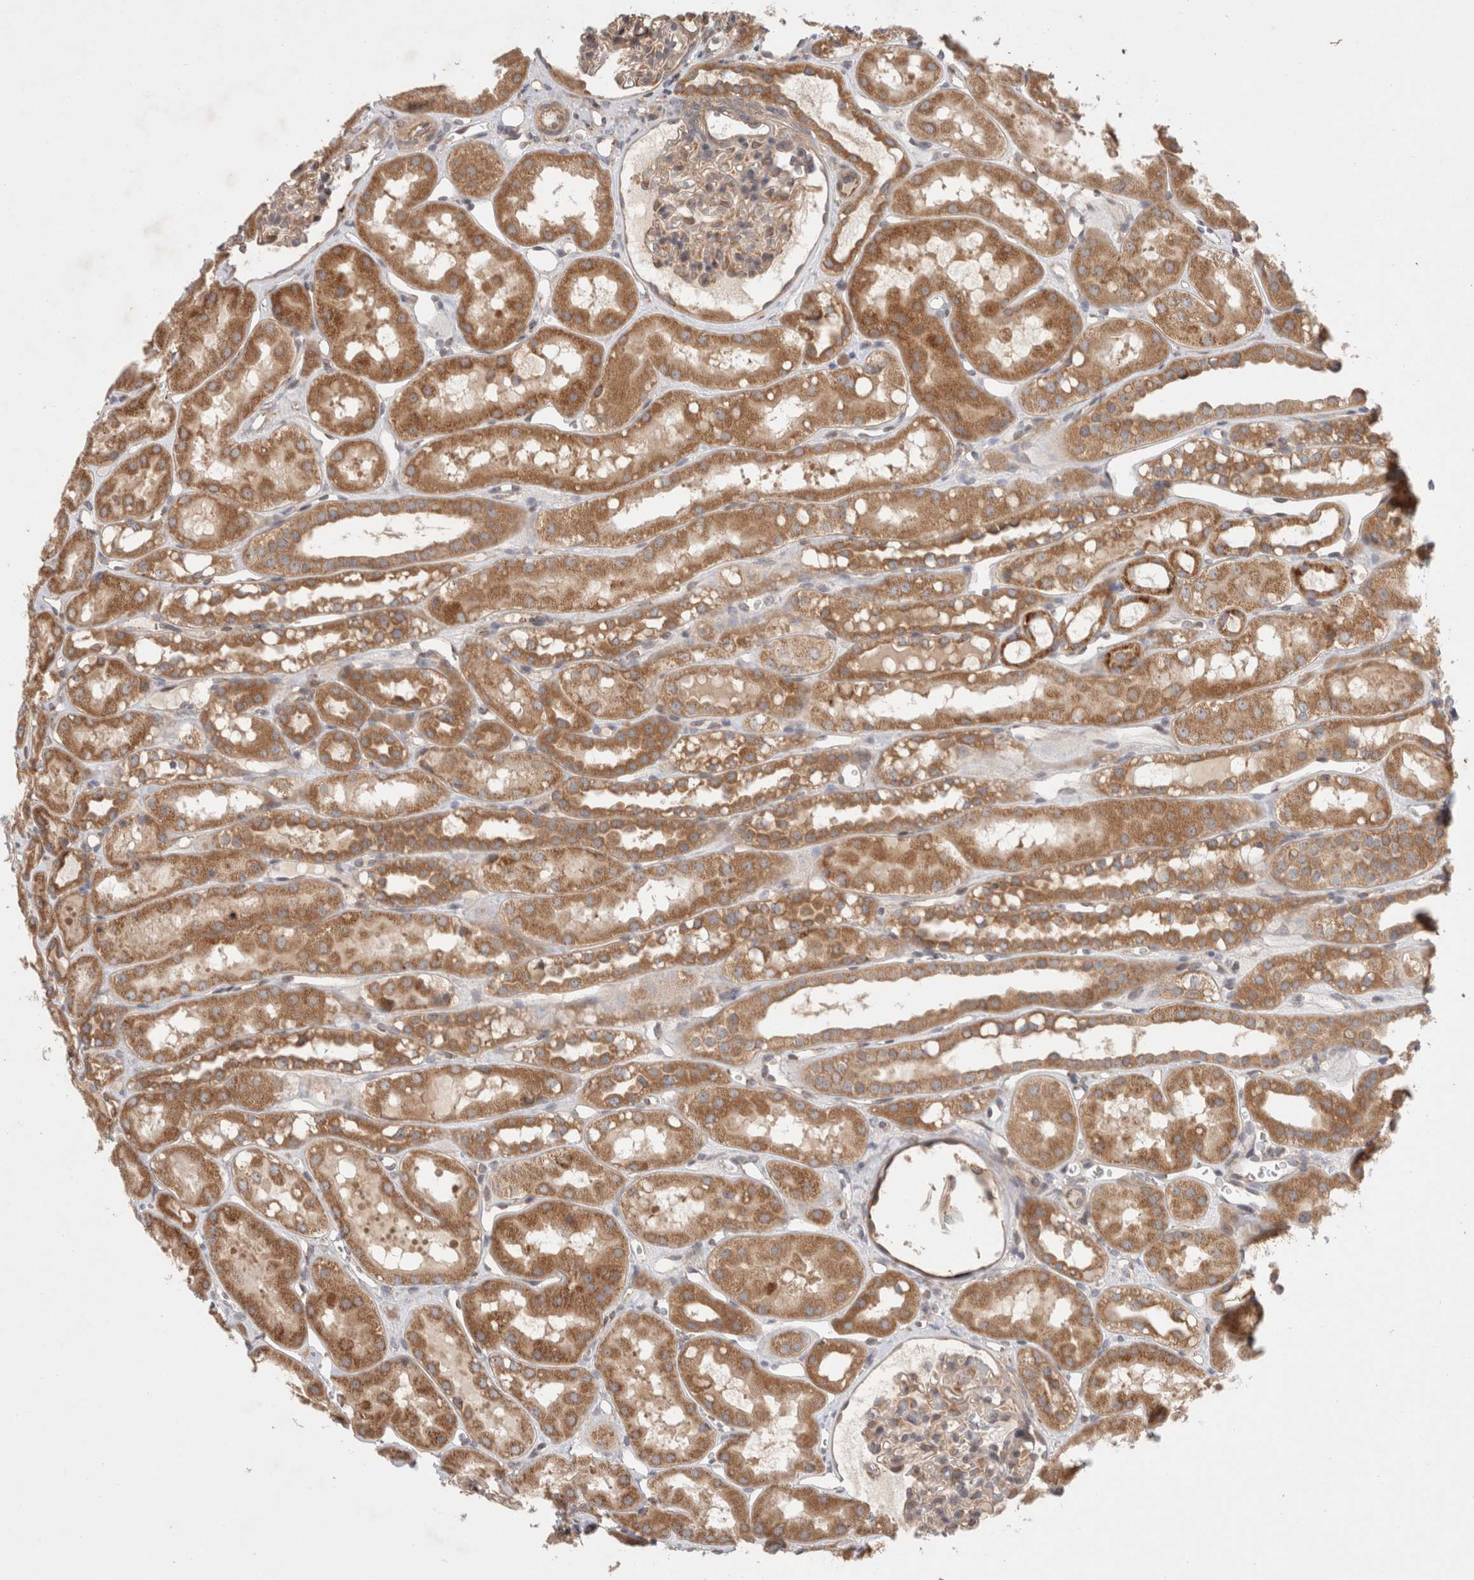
{"staining": {"intensity": "weak", "quantity": ">75%", "location": "cytoplasmic/membranous"}, "tissue": "kidney", "cell_type": "Cells in glomeruli", "image_type": "normal", "snomed": [{"axis": "morphology", "description": "Normal tissue, NOS"}, {"axis": "topography", "description": "Kidney"}], "caption": "IHC image of benign human kidney stained for a protein (brown), which shows low levels of weak cytoplasmic/membranous expression in approximately >75% of cells in glomeruli.", "gene": "HROB", "patient": {"sex": "male", "age": 16}}